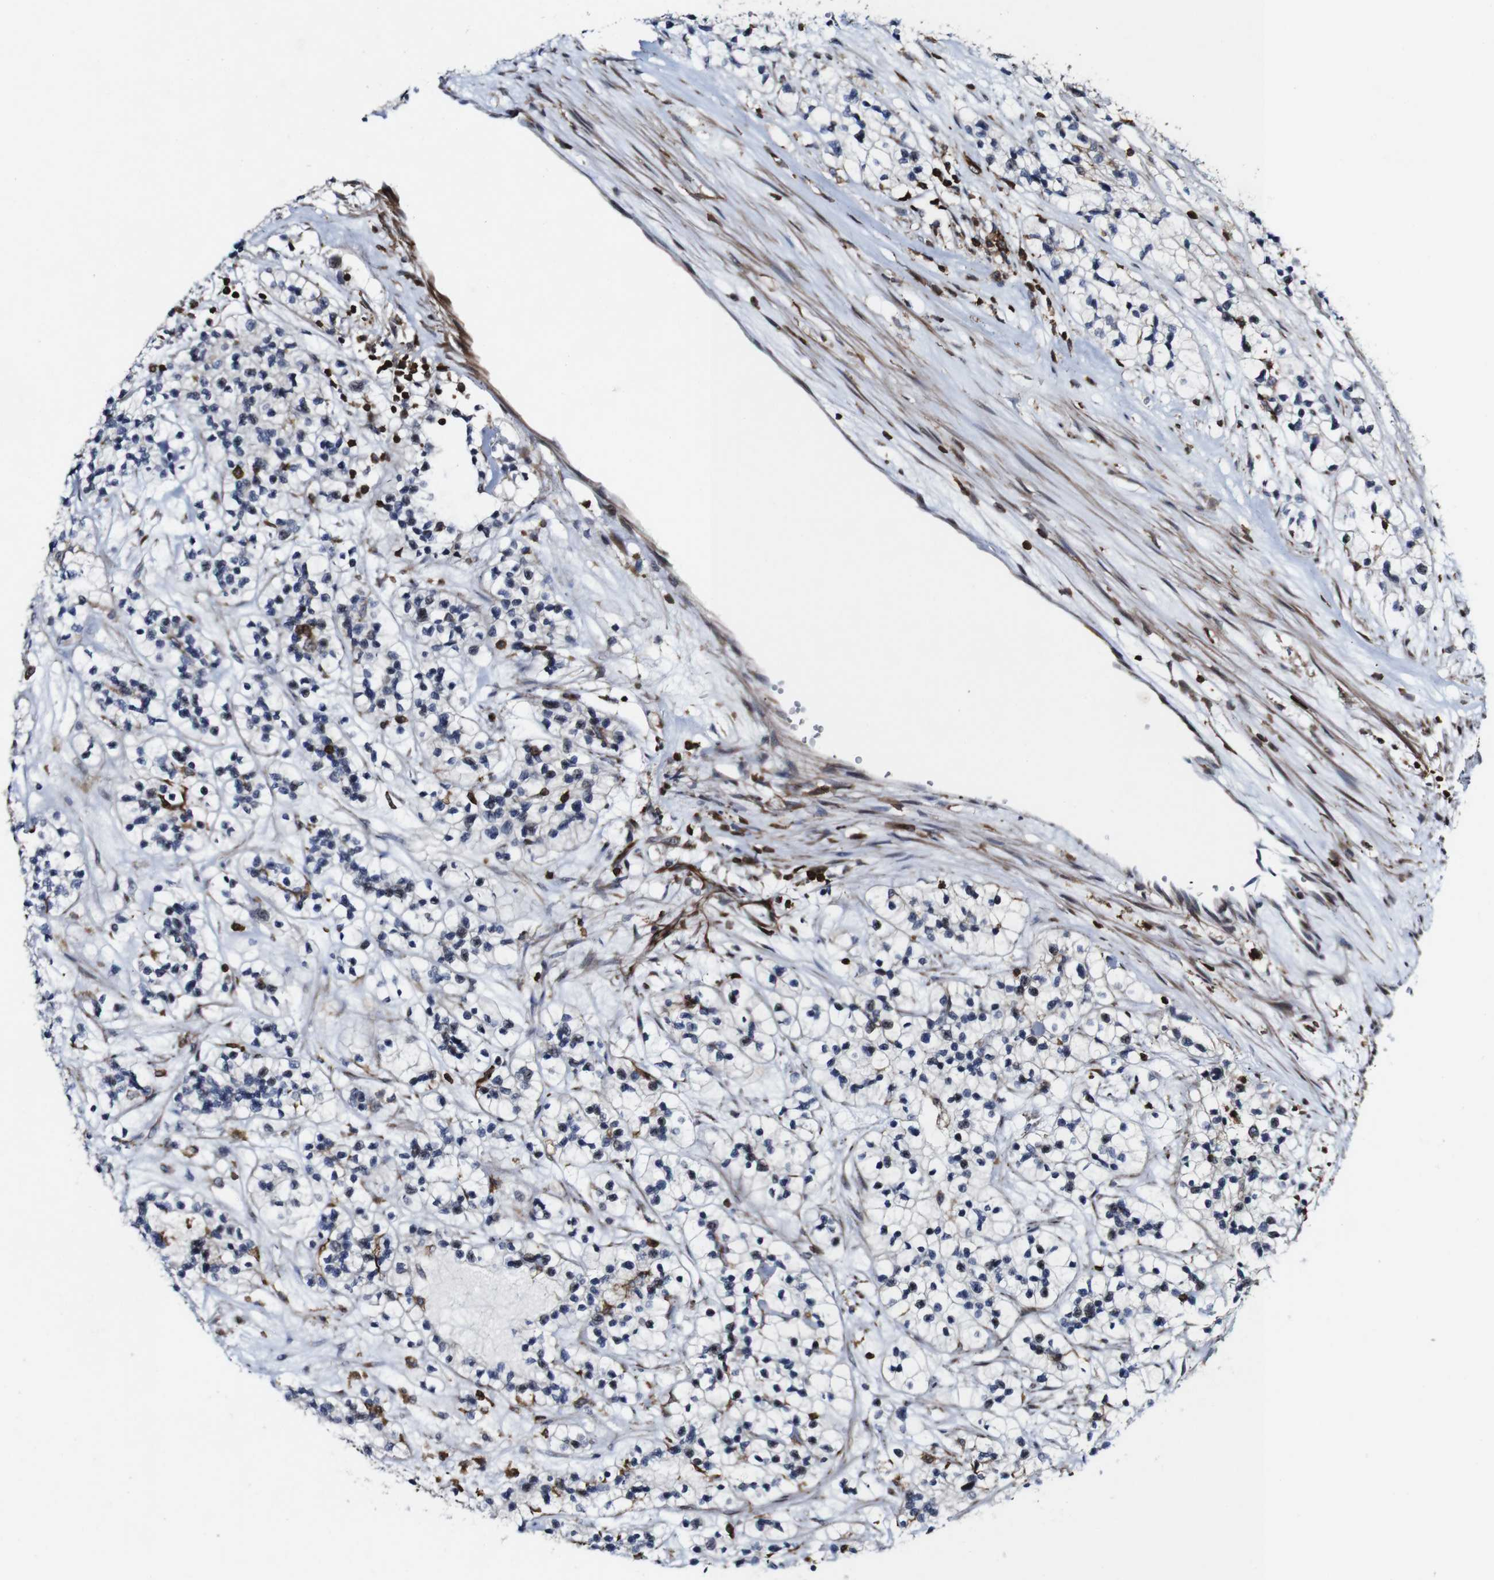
{"staining": {"intensity": "negative", "quantity": "none", "location": "none"}, "tissue": "renal cancer", "cell_type": "Tumor cells", "image_type": "cancer", "snomed": [{"axis": "morphology", "description": "Adenocarcinoma, NOS"}, {"axis": "topography", "description": "Kidney"}], "caption": "High magnification brightfield microscopy of renal adenocarcinoma stained with DAB (3,3'-diaminobenzidine) (brown) and counterstained with hematoxylin (blue): tumor cells show no significant positivity. Nuclei are stained in blue.", "gene": "JAK2", "patient": {"sex": "female", "age": 57}}